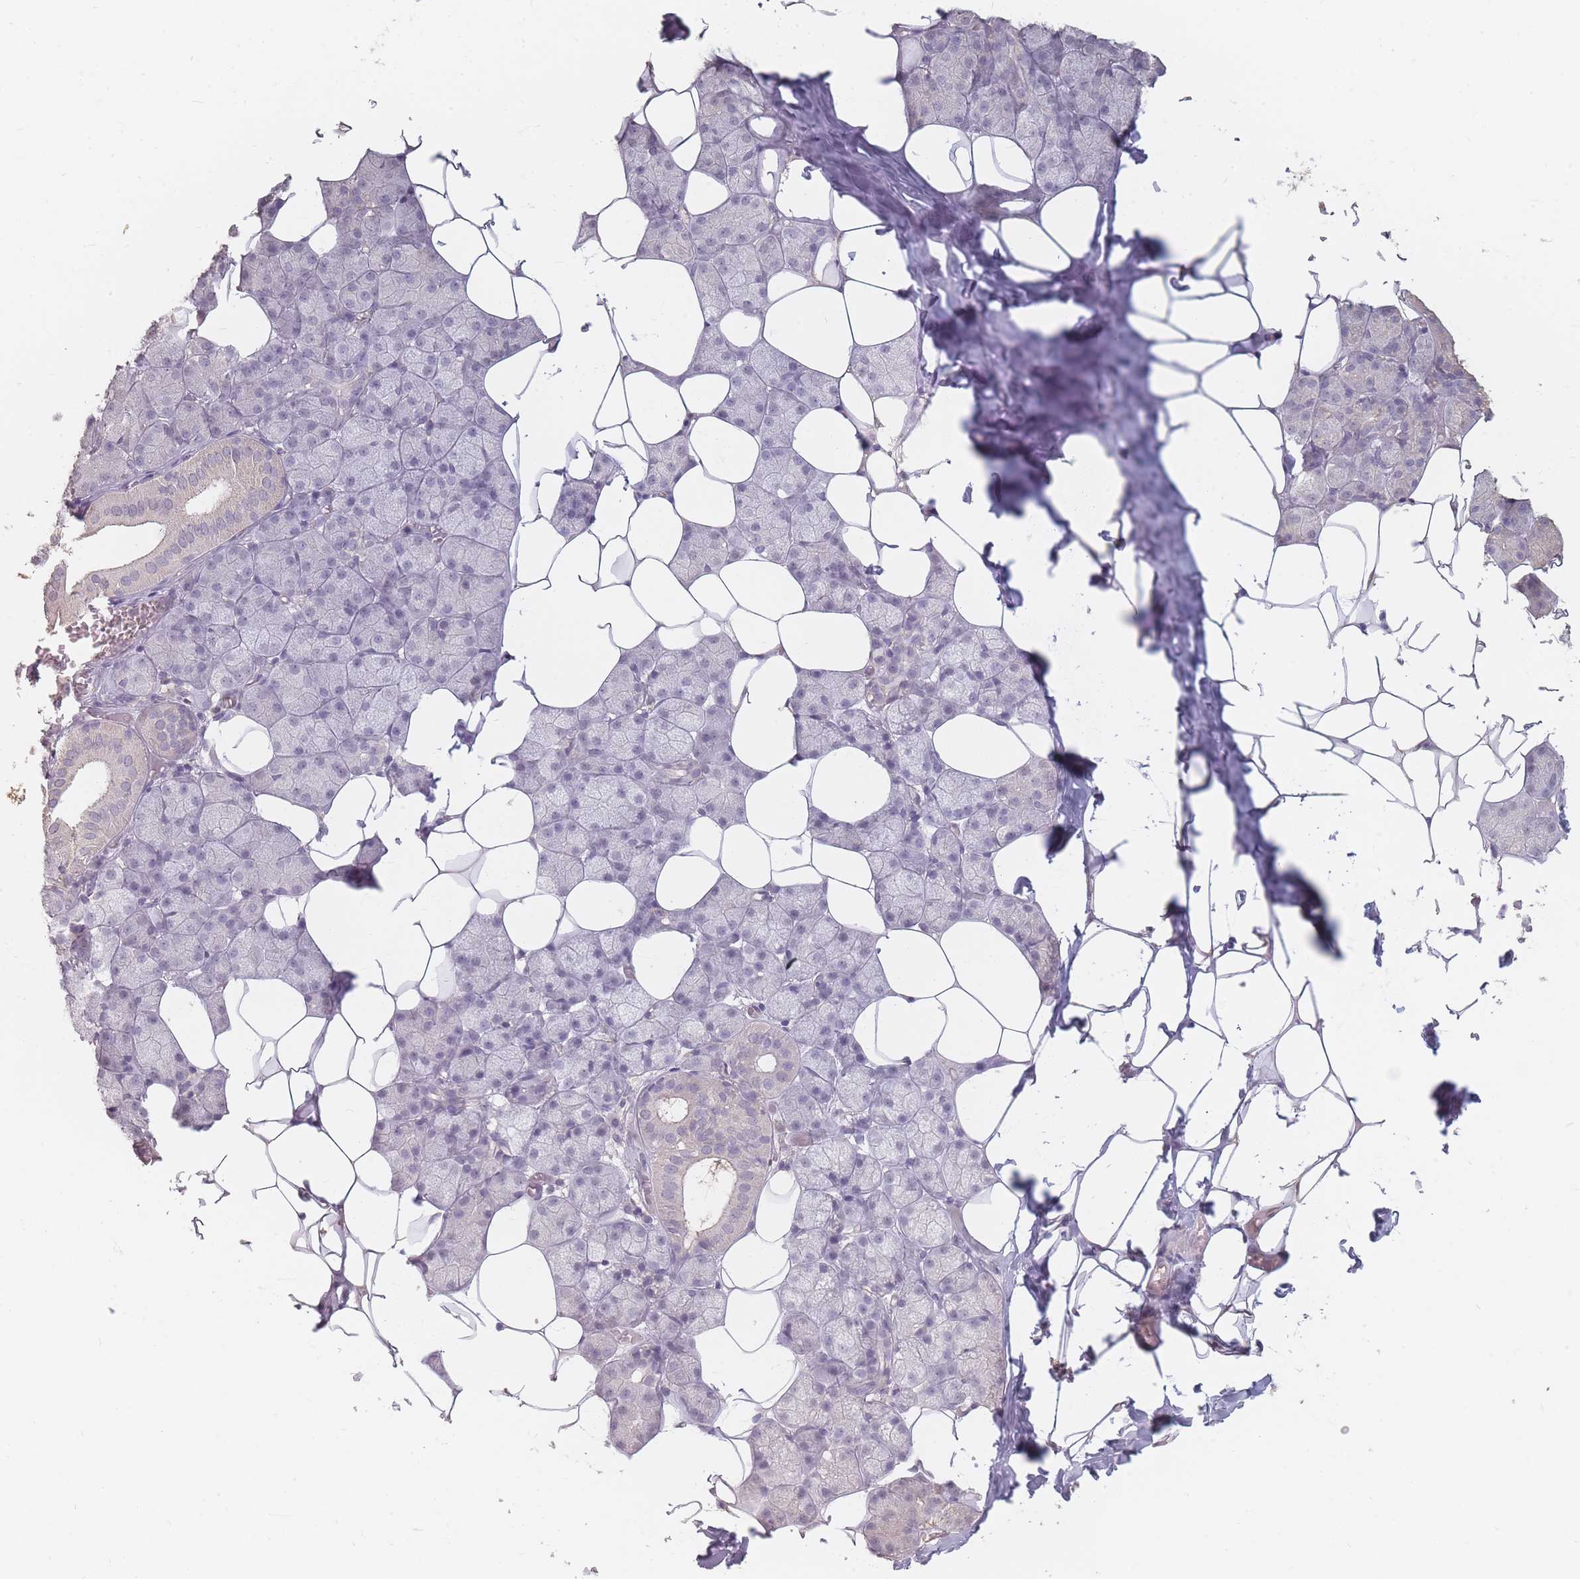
{"staining": {"intensity": "negative", "quantity": "none", "location": "none"}, "tissue": "salivary gland", "cell_type": "Glandular cells", "image_type": "normal", "snomed": [{"axis": "morphology", "description": "Normal tissue, NOS"}, {"axis": "topography", "description": "Salivary gland"}], "caption": "Salivary gland stained for a protein using immunohistochemistry reveals no expression glandular cells.", "gene": "RFTN1", "patient": {"sex": "female", "age": 33}}